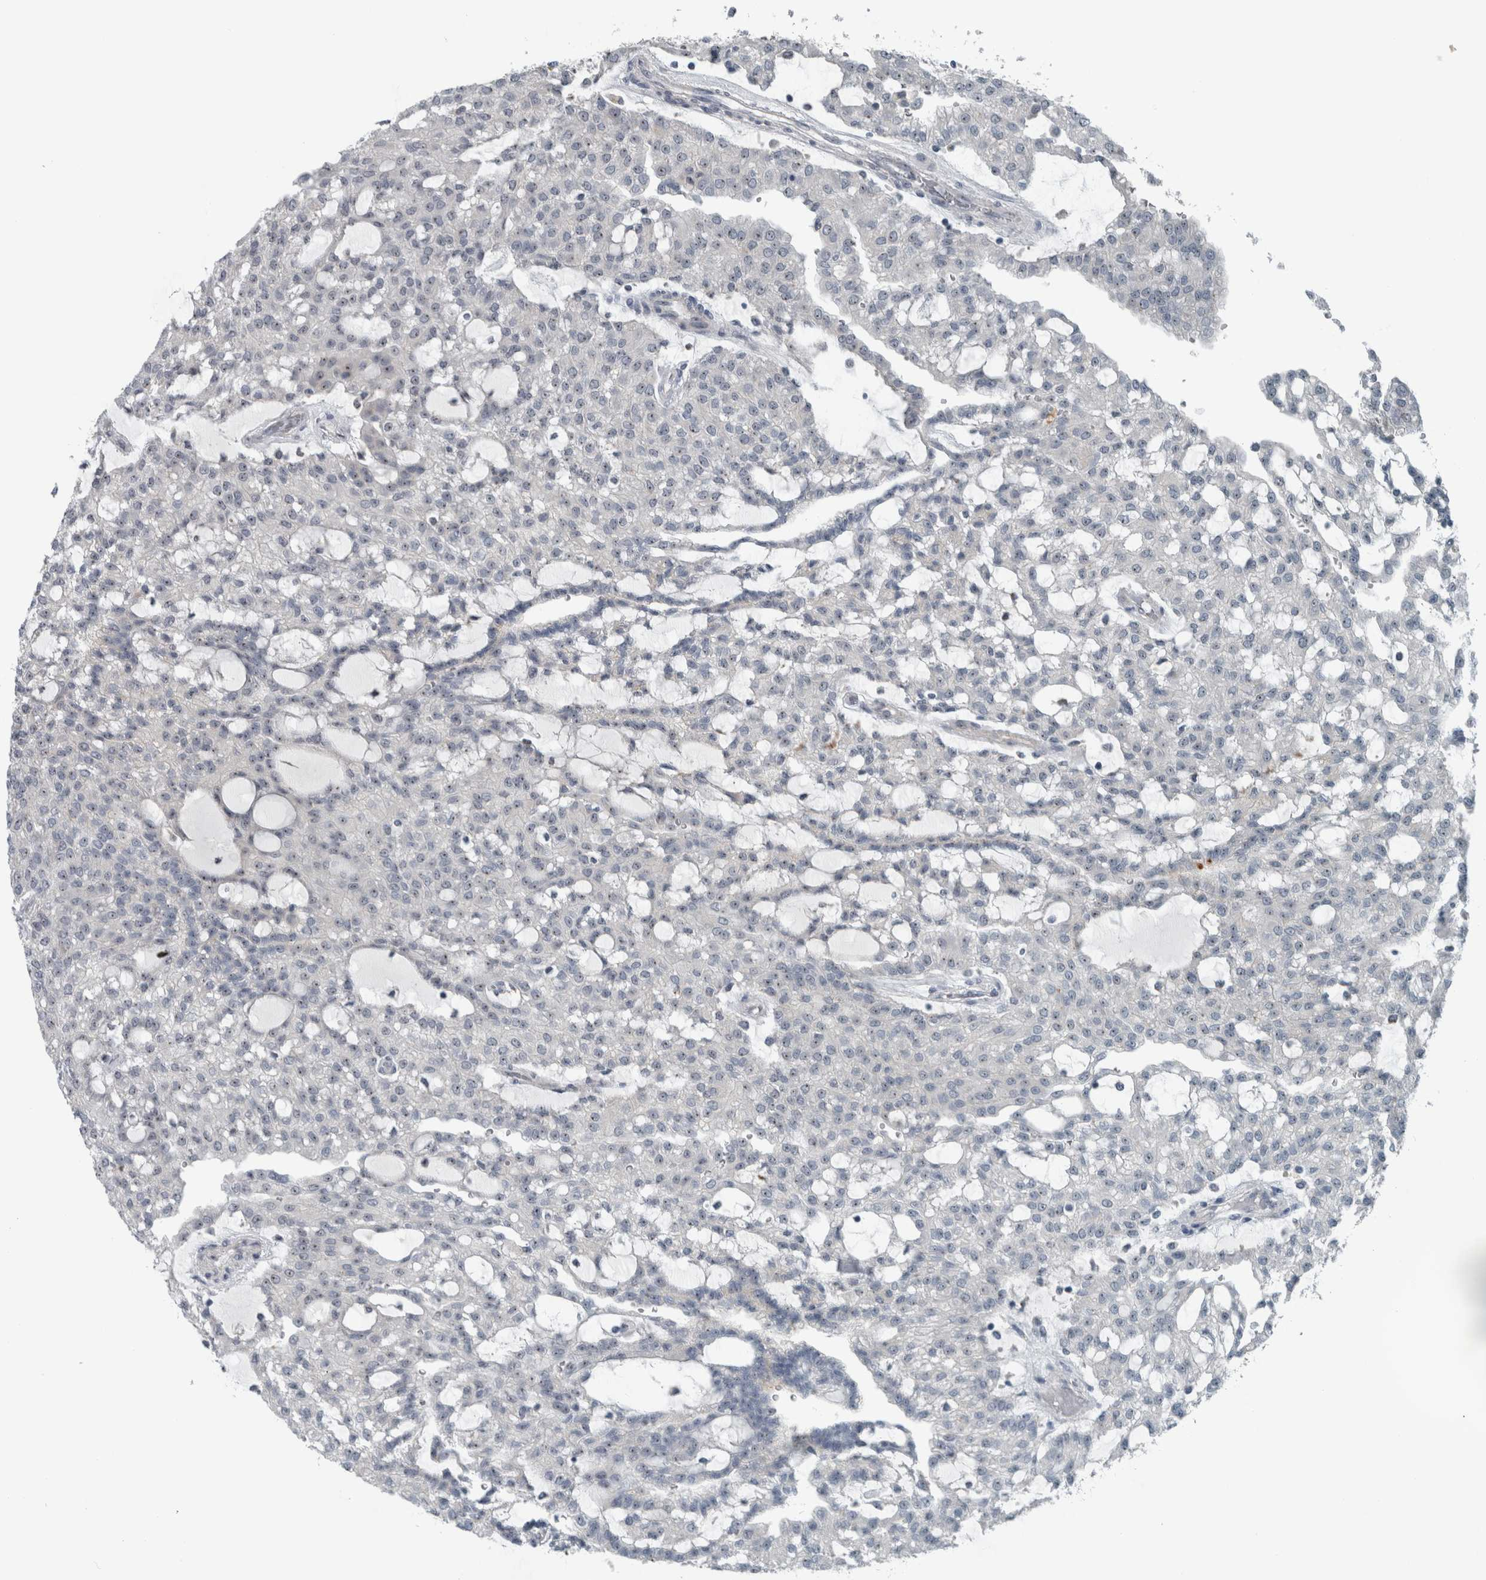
{"staining": {"intensity": "negative", "quantity": "none", "location": "none"}, "tissue": "renal cancer", "cell_type": "Tumor cells", "image_type": "cancer", "snomed": [{"axis": "morphology", "description": "Adenocarcinoma, NOS"}, {"axis": "topography", "description": "Kidney"}], "caption": "A photomicrograph of renal cancer stained for a protein shows no brown staining in tumor cells.", "gene": "UTP6", "patient": {"sex": "male", "age": 63}}